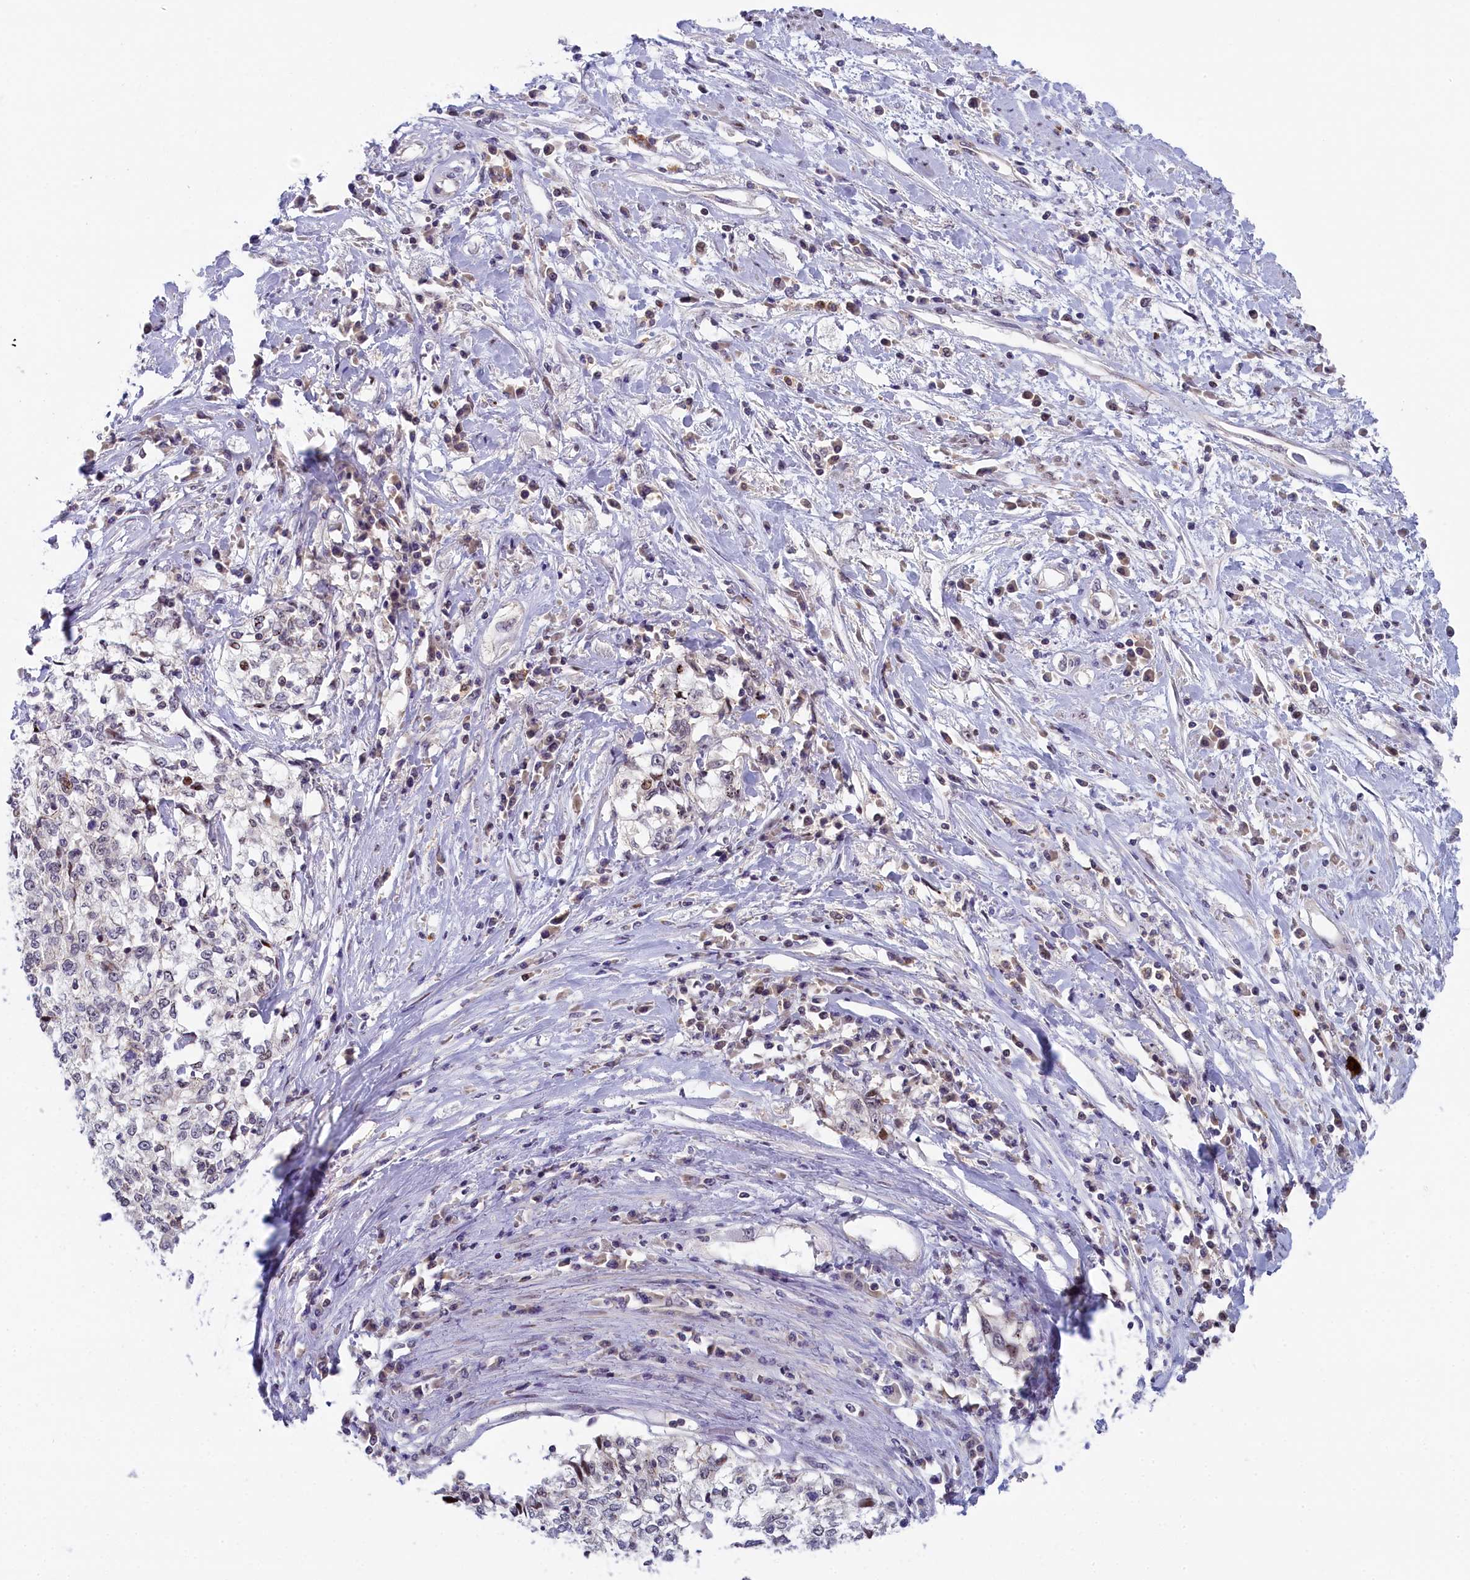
{"staining": {"intensity": "negative", "quantity": "none", "location": "none"}, "tissue": "cervical cancer", "cell_type": "Tumor cells", "image_type": "cancer", "snomed": [{"axis": "morphology", "description": "Squamous cell carcinoma, NOS"}, {"axis": "topography", "description": "Cervix"}], "caption": "A histopathology image of human cervical cancer is negative for staining in tumor cells.", "gene": "CCL23", "patient": {"sex": "female", "age": 57}}